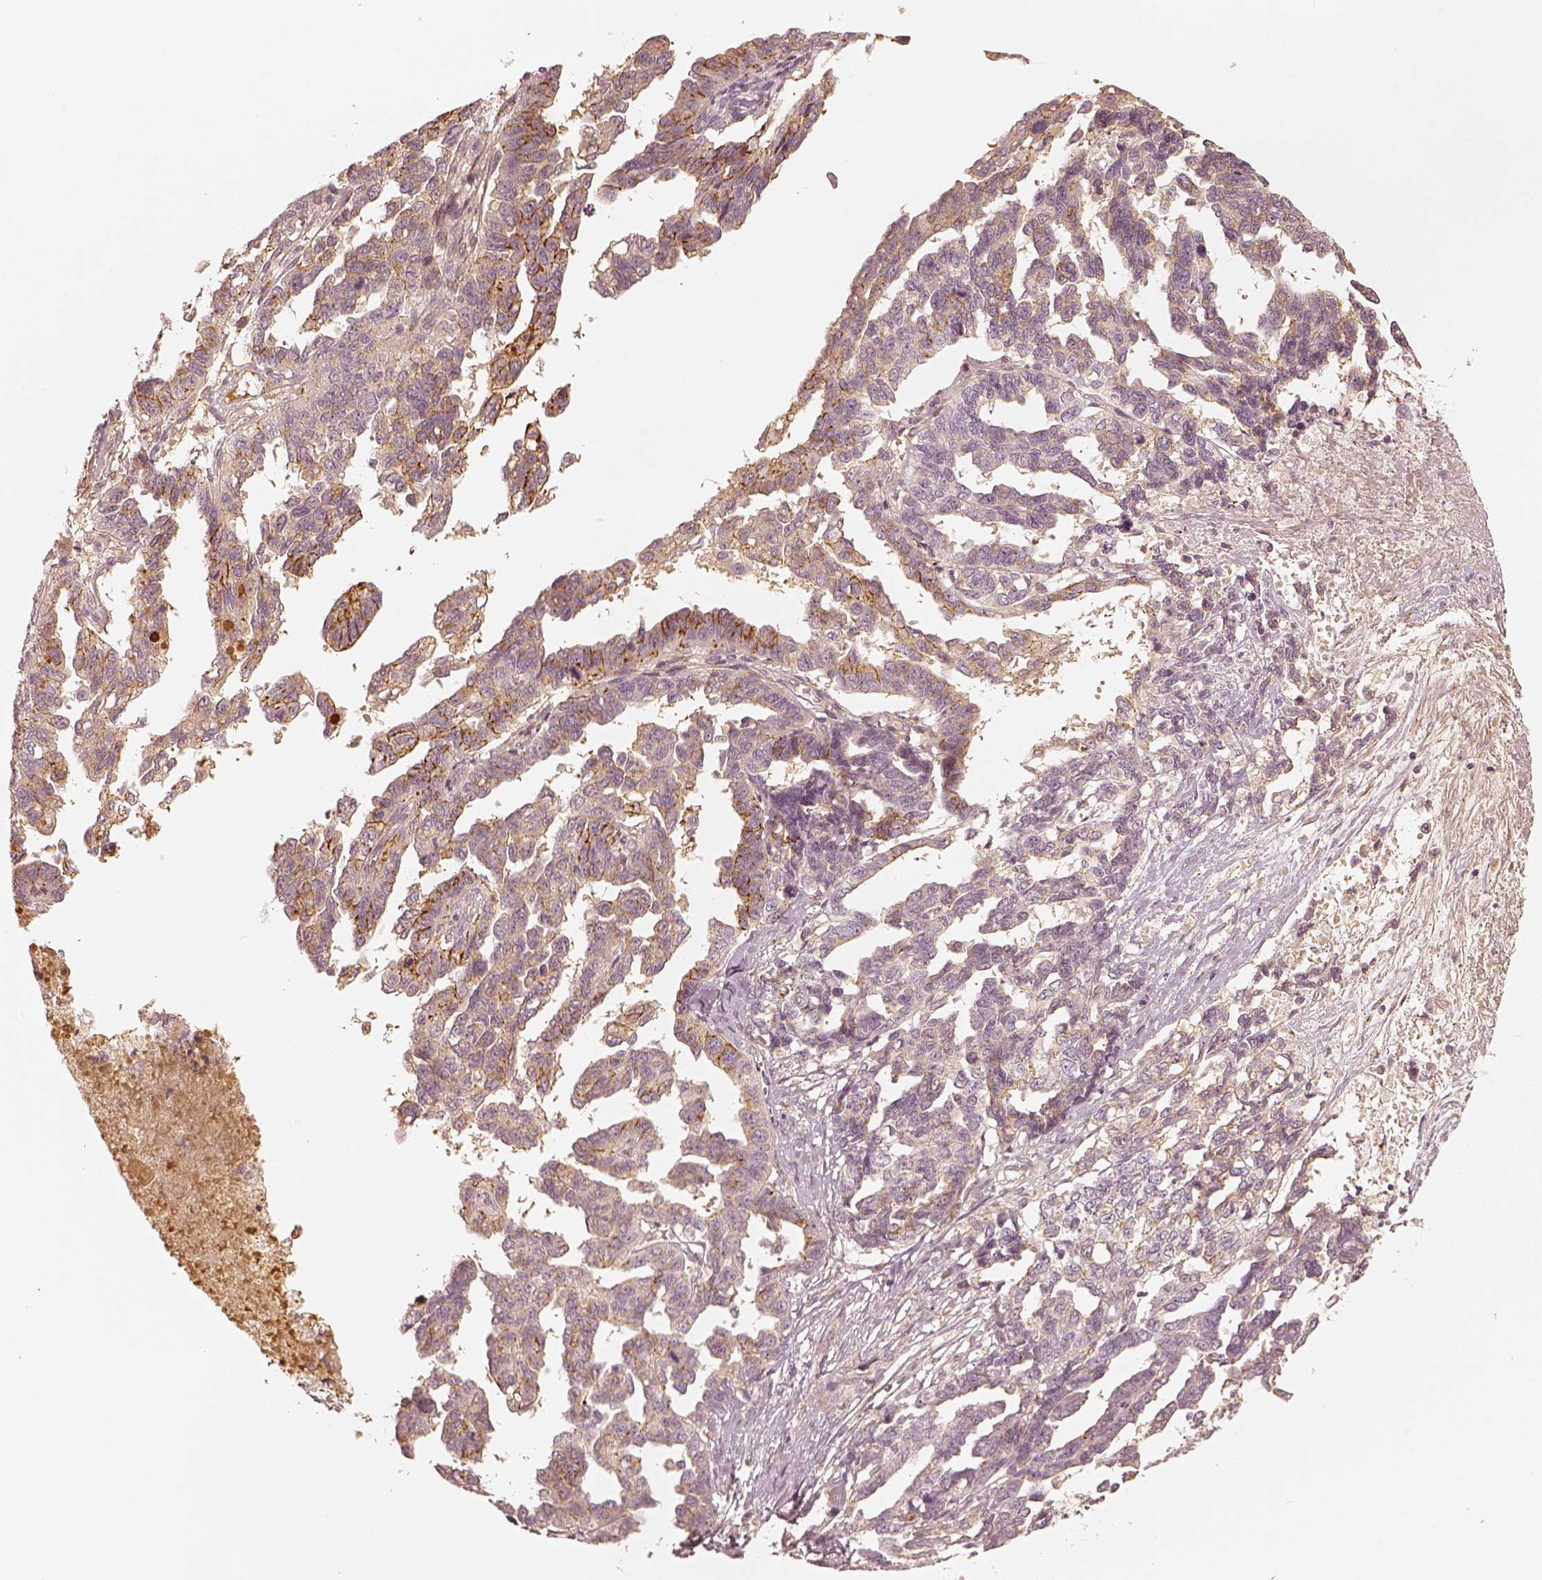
{"staining": {"intensity": "strong", "quantity": "25%-75%", "location": "cytoplasmic/membranous"}, "tissue": "ovarian cancer", "cell_type": "Tumor cells", "image_type": "cancer", "snomed": [{"axis": "morphology", "description": "Cystadenocarcinoma, serous, NOS"}, {"axis": "topography", "description": "Ovary"}], "caption": "Protein expression analysis of human ovarian serous cystadenocarcinoma reveals strong cytoplasmic/membranous expression in approximately 25%-75% of tumor cells.", "gene": "GORASP2", "patient": {"sex": "female", "age": 69}}